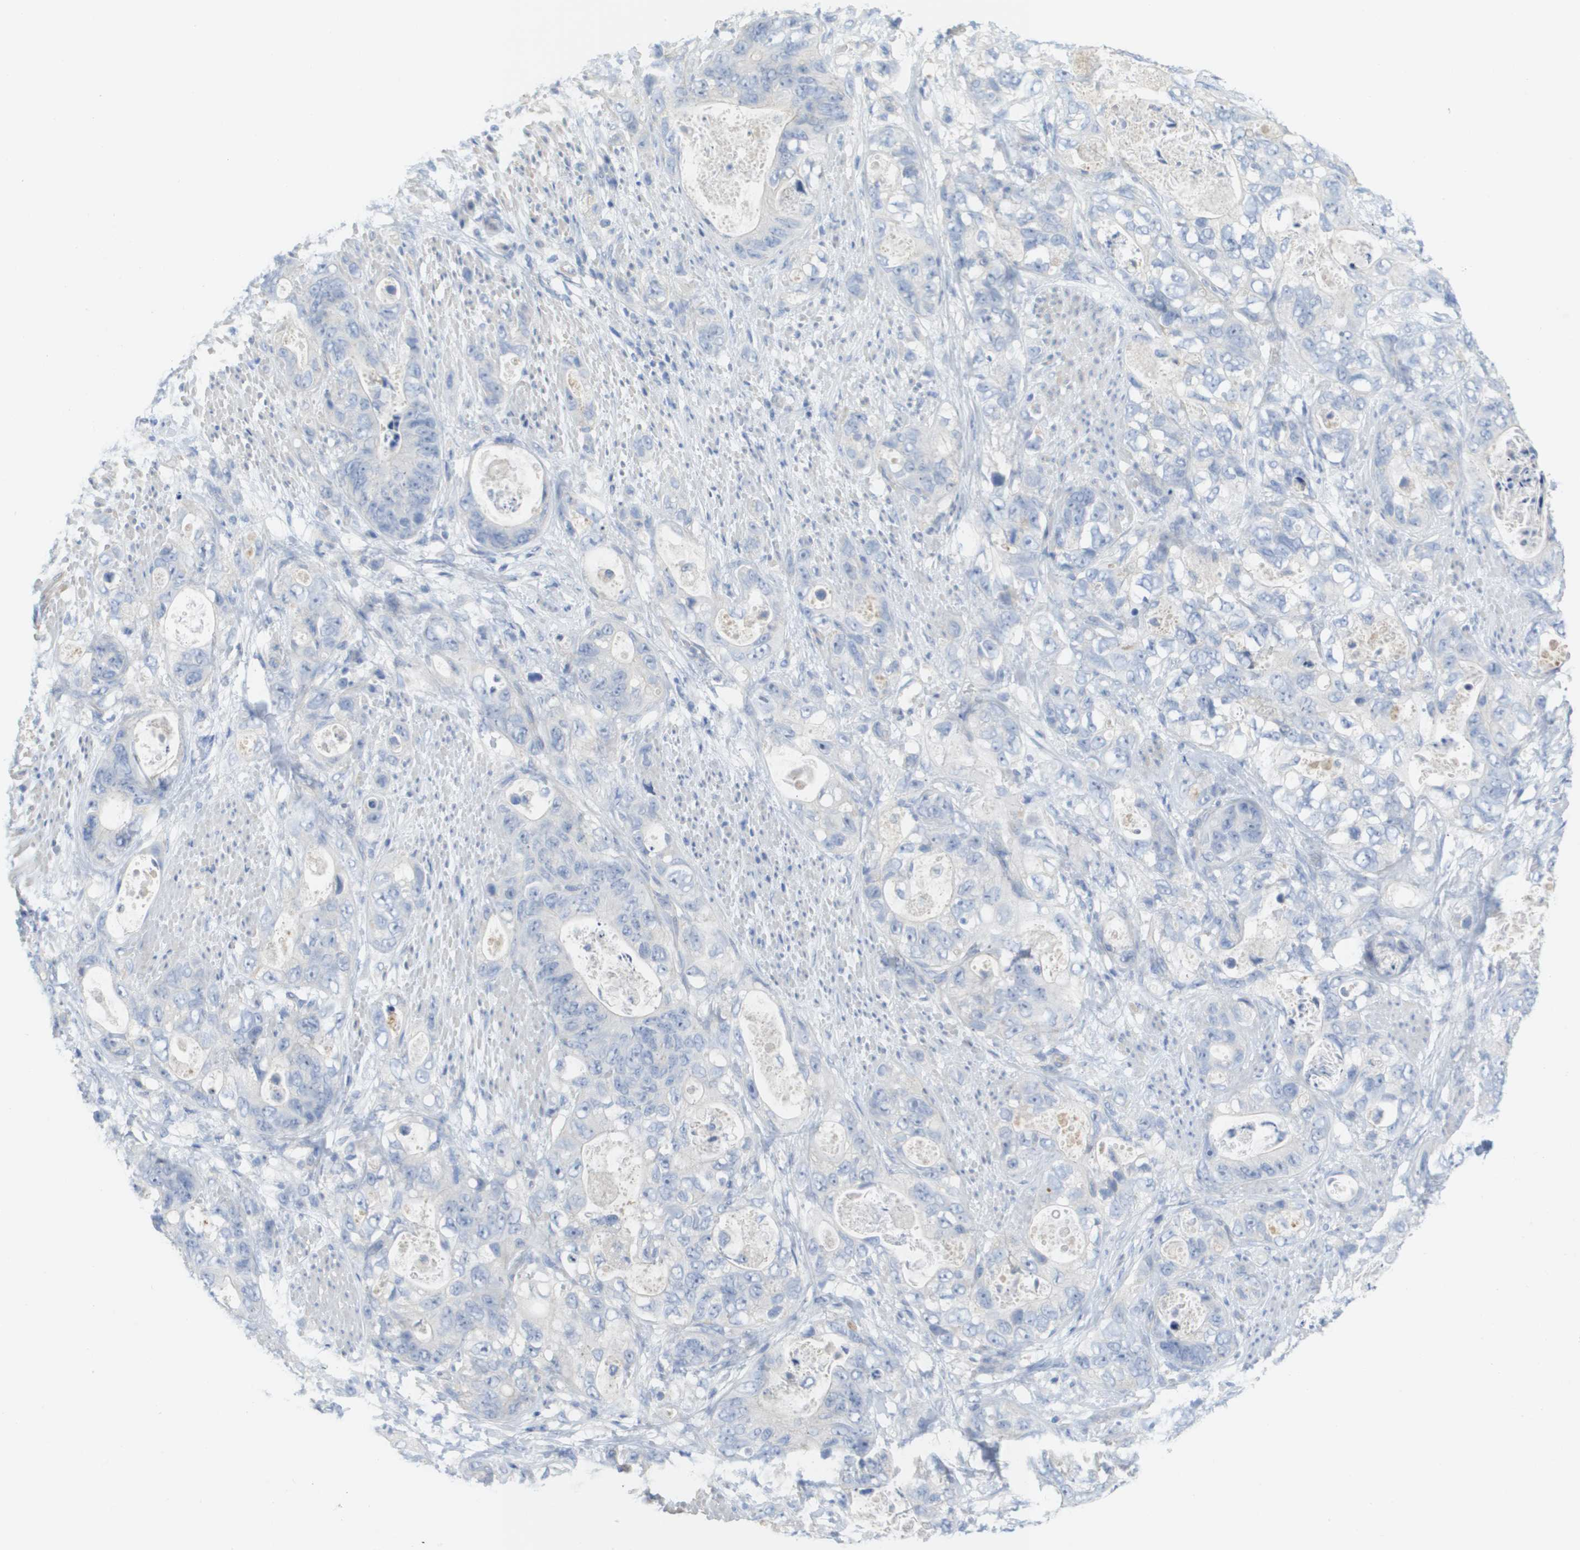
{"staining": {"intensity": "negative", "quantity": "none", "location": "none"}, "tissue": "stomach cancer", "cell_type": "Tumor cells", "image_type": "cancer", "snomed": [{"axis": "morphology", "description": "Adenocarcinoma, NOS"}, {"axis": "topography", "description": "Stomach"}], "caption": "Adenocarcinoma (stomach) was stained to show a protein in brown. There is no significant staining in tumor cells.", "gene": "MYL3", "patient": {"sex": "female", "age": 89}}